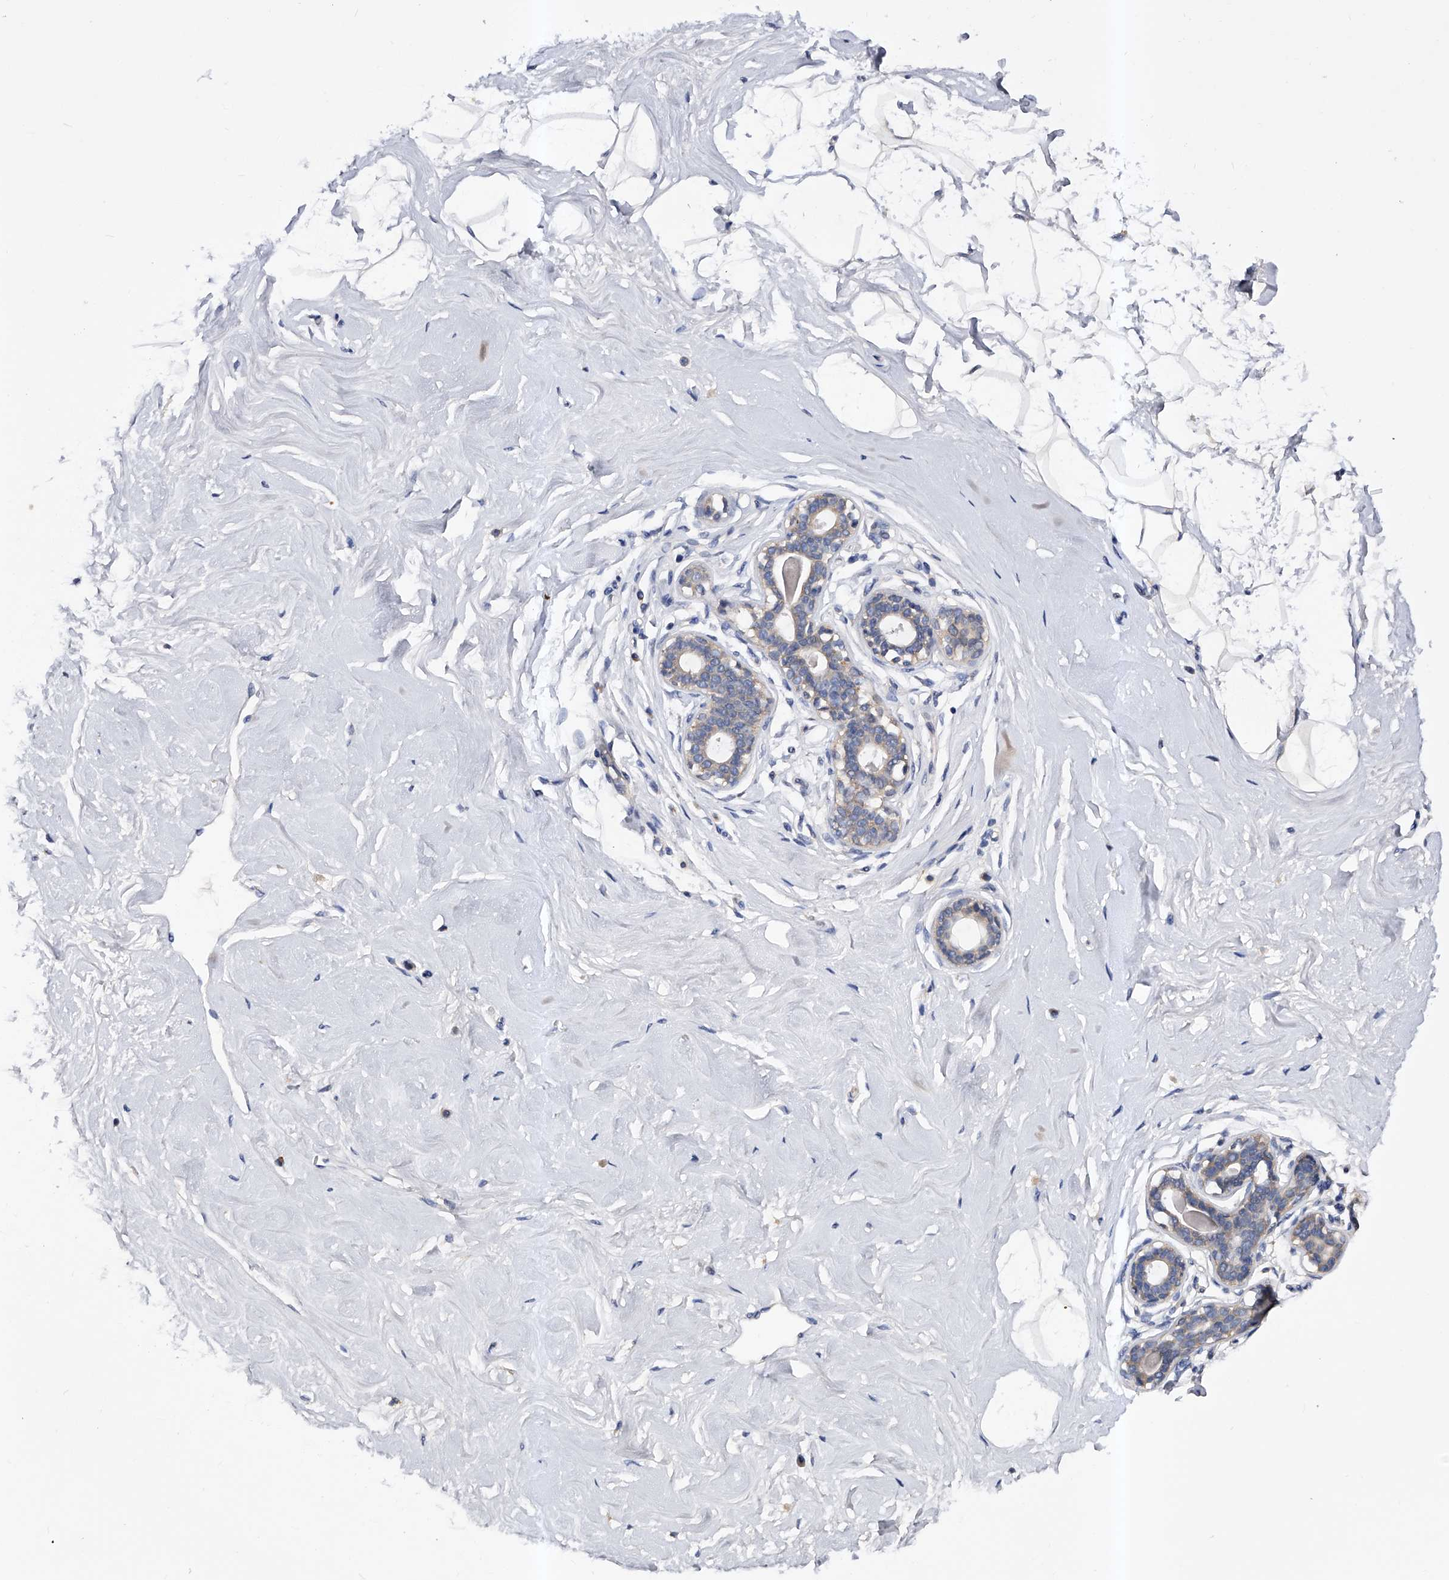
{"staining": {"intensity": "negative", "quantity": "none", "location": "none"}, "tissue": "breast", "cell_type": "Adipocytes", "image_type": "normal", "snomed": [{"axis": "morphology", "description": "Normal tissue, NOS"}, {"axis": "morphology", "description": "Adenoma, NOS"}, {"axis": "topography", "description": "Breast"}], "caption": "An immunohistochemistry micrograph of unremarkable breast is shown. There is no staining in adipocytes of breast.", "gene": "ARL4C", "patient": {"sex": "female", "age": 23}}